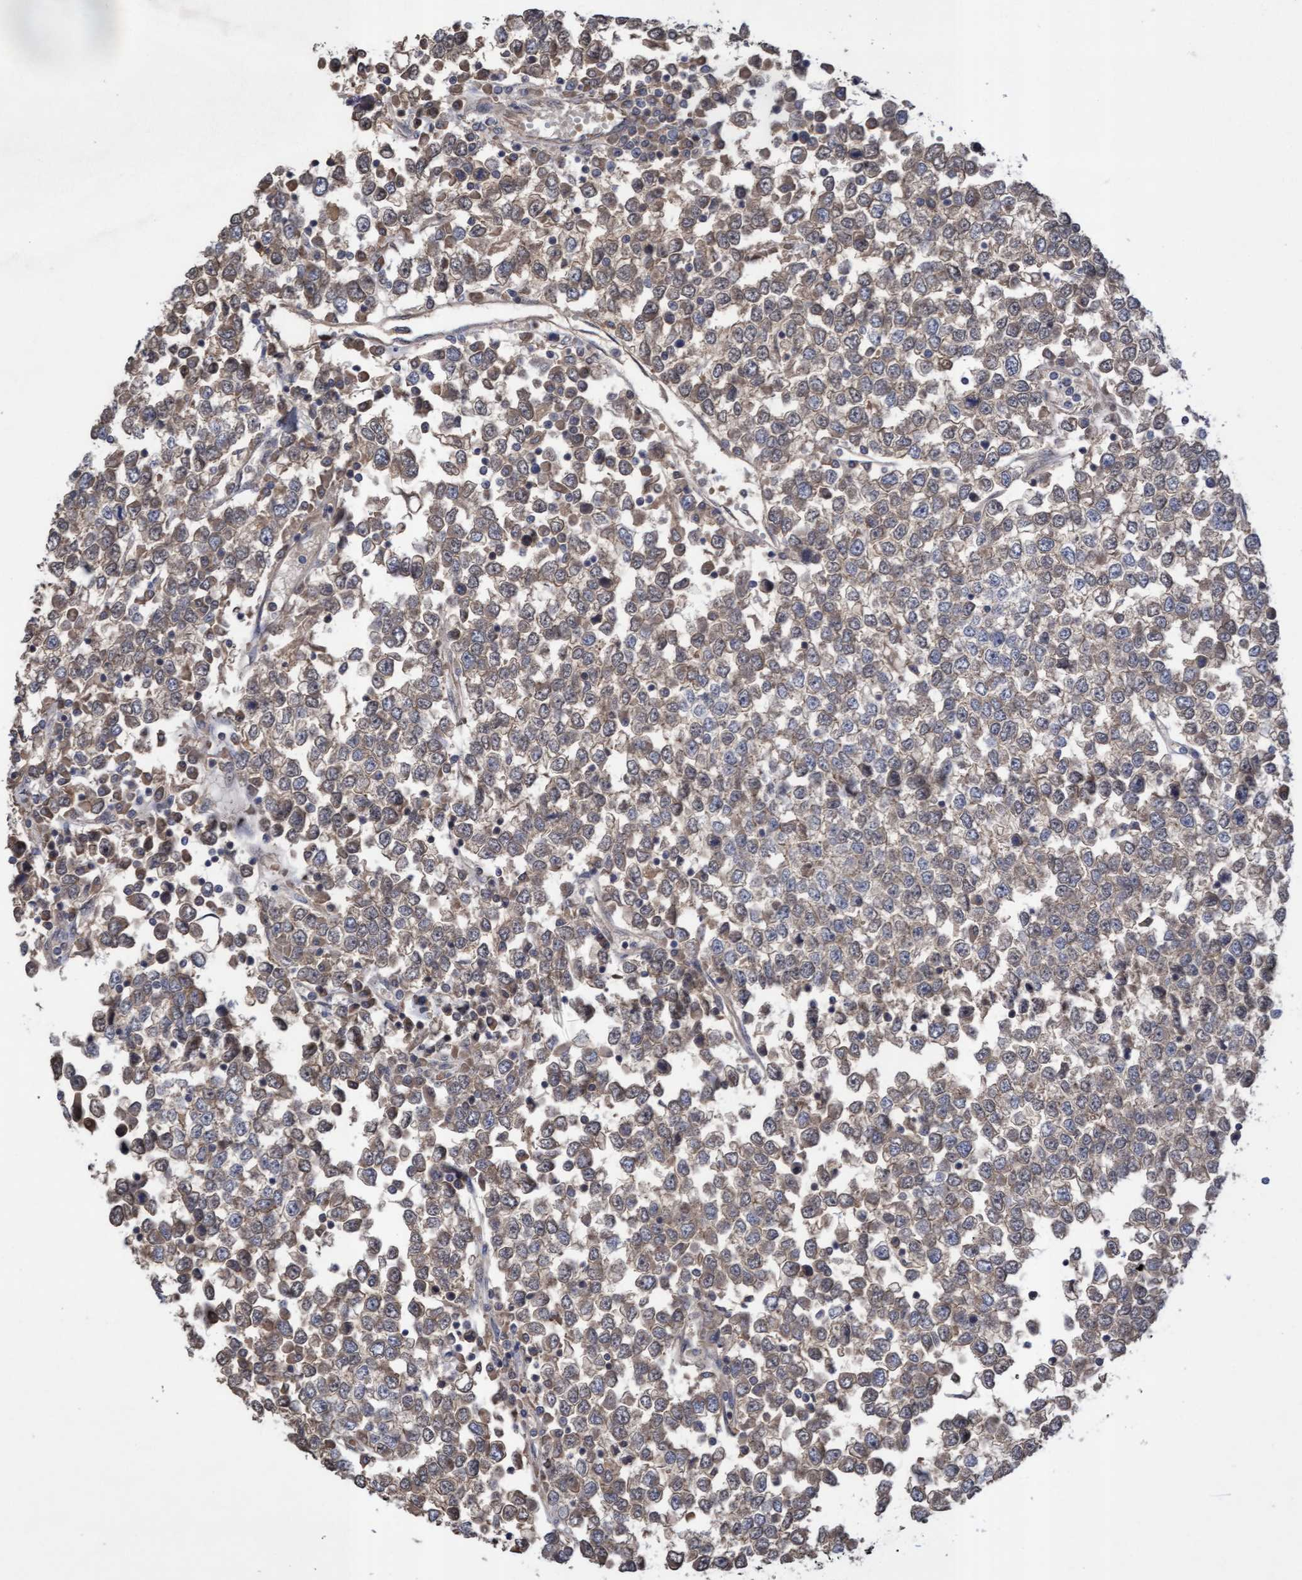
{"staining": {"intensity": "weak", "quantity": "25%-75%", "location": "cytoplasmic/membranous"}, "tissue": "testis cancer", "cell_type": "Tumor cells", "image_type": "cancer", "snomed": [{"axis": "morphology", "description": "Seminoma, NOS"}, {"axis": "topography", "description": "Testis"}], "caption": "Immunohistochemistry (DAB (3,3'-diaminobenzidine)) staining of human seminoma (testis) displays weak cytoplasmic/membranous protein expression in approximately 25%-75% of tumor cells.", "gene": "COBL", "patient": {"sex": "male", "age": 65}}